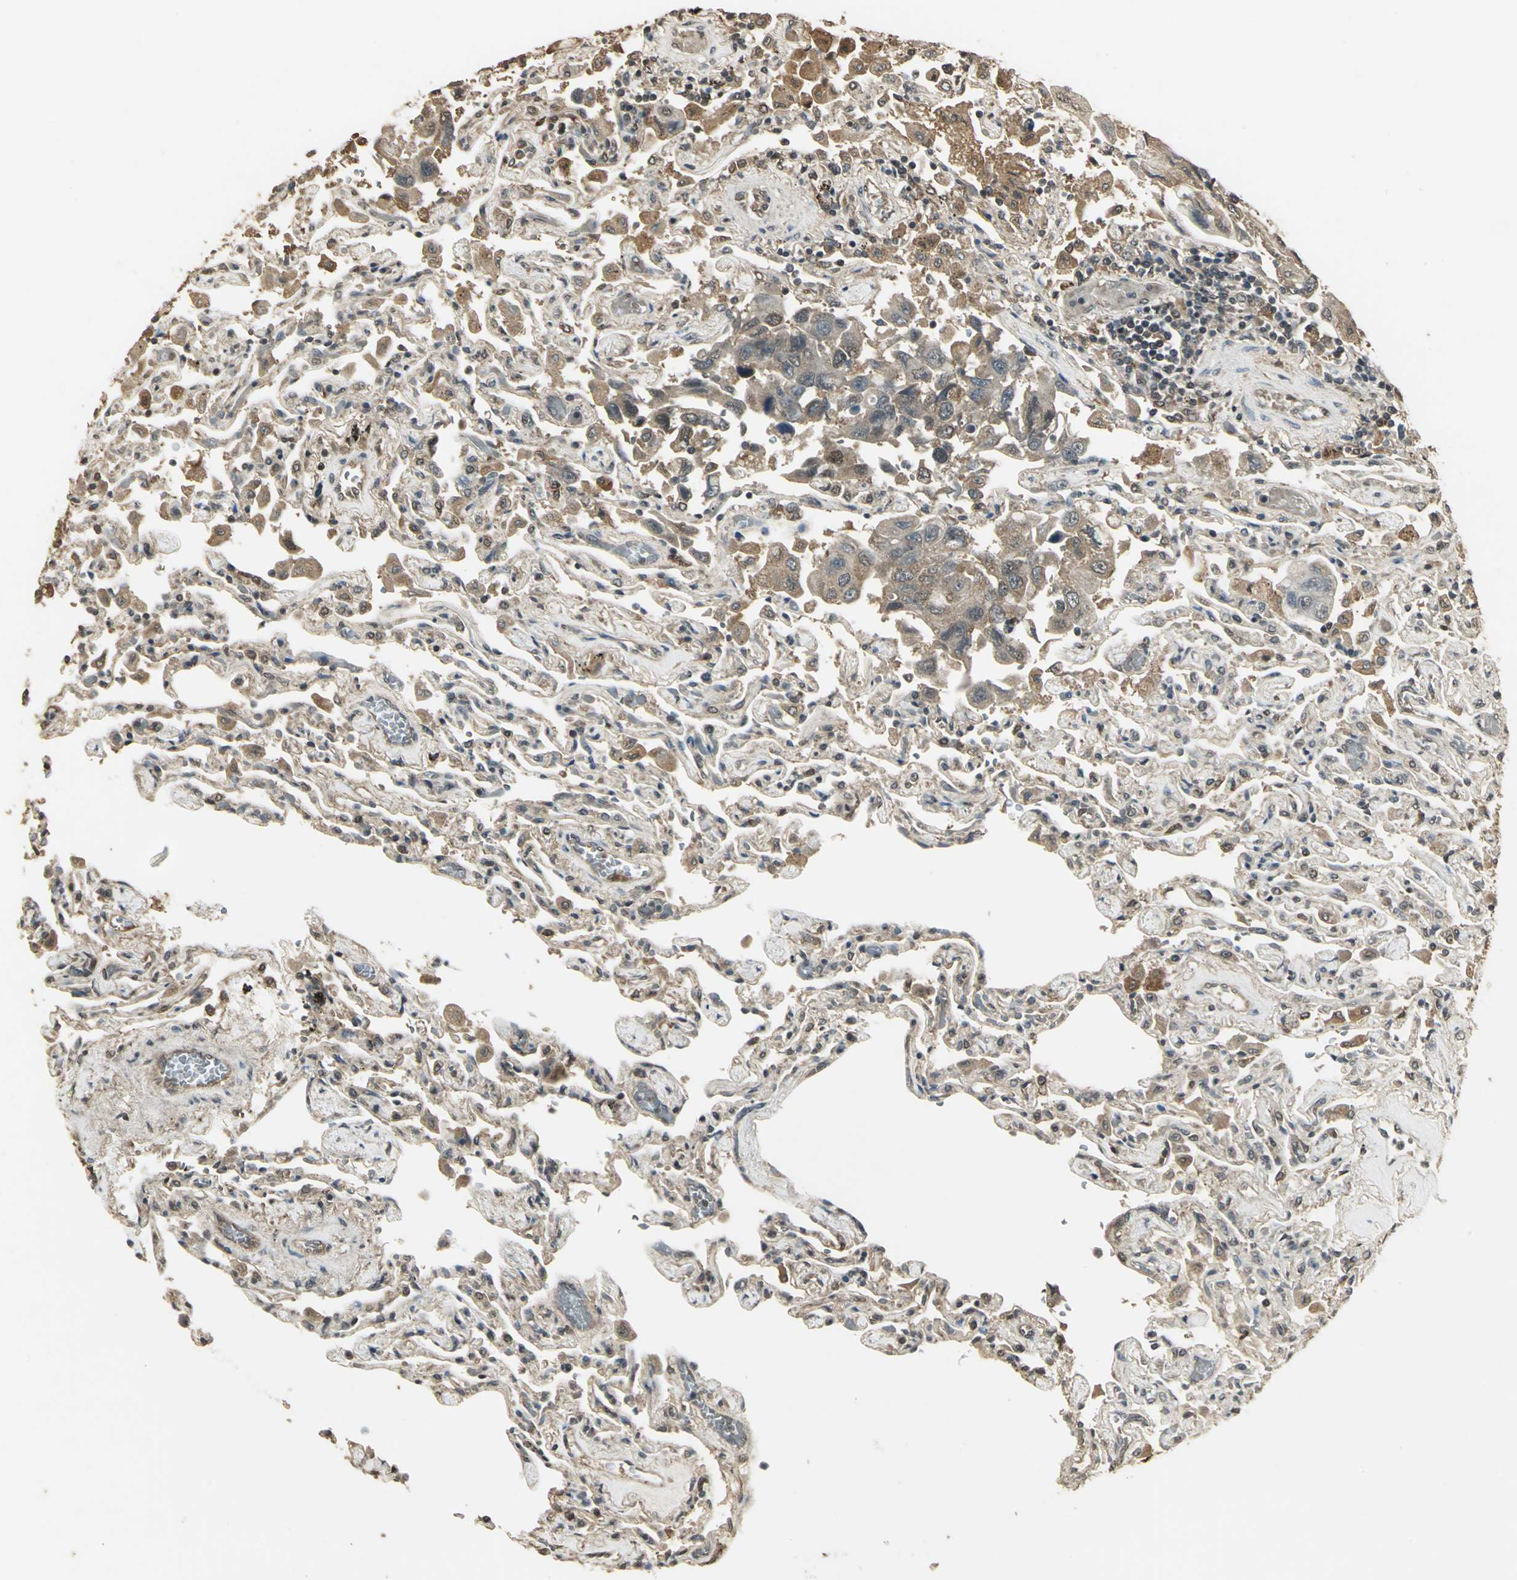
{"staining": {"intensity": "weak", "quantity": "25%-75%", "location": "cytoplasmic/membranous"}, "tissue": "lung cancer", "cell_type": "Tumor cells", "image_type": "cancer", "snomed": [{"axis": "morphology", "description": "Adenocarcinoma, NOS"}, {"axis": "topography", "description": "Lung"}], "caption": "This micrograph exhibits IHC staining of lung cancer (adenocarcinoma), with low weak cytoplasmic/membranous staining in approximately 25%-75% of tumor cells.", "gene": "UCHL5", "patient": {"sex": "male", "age": 64}}